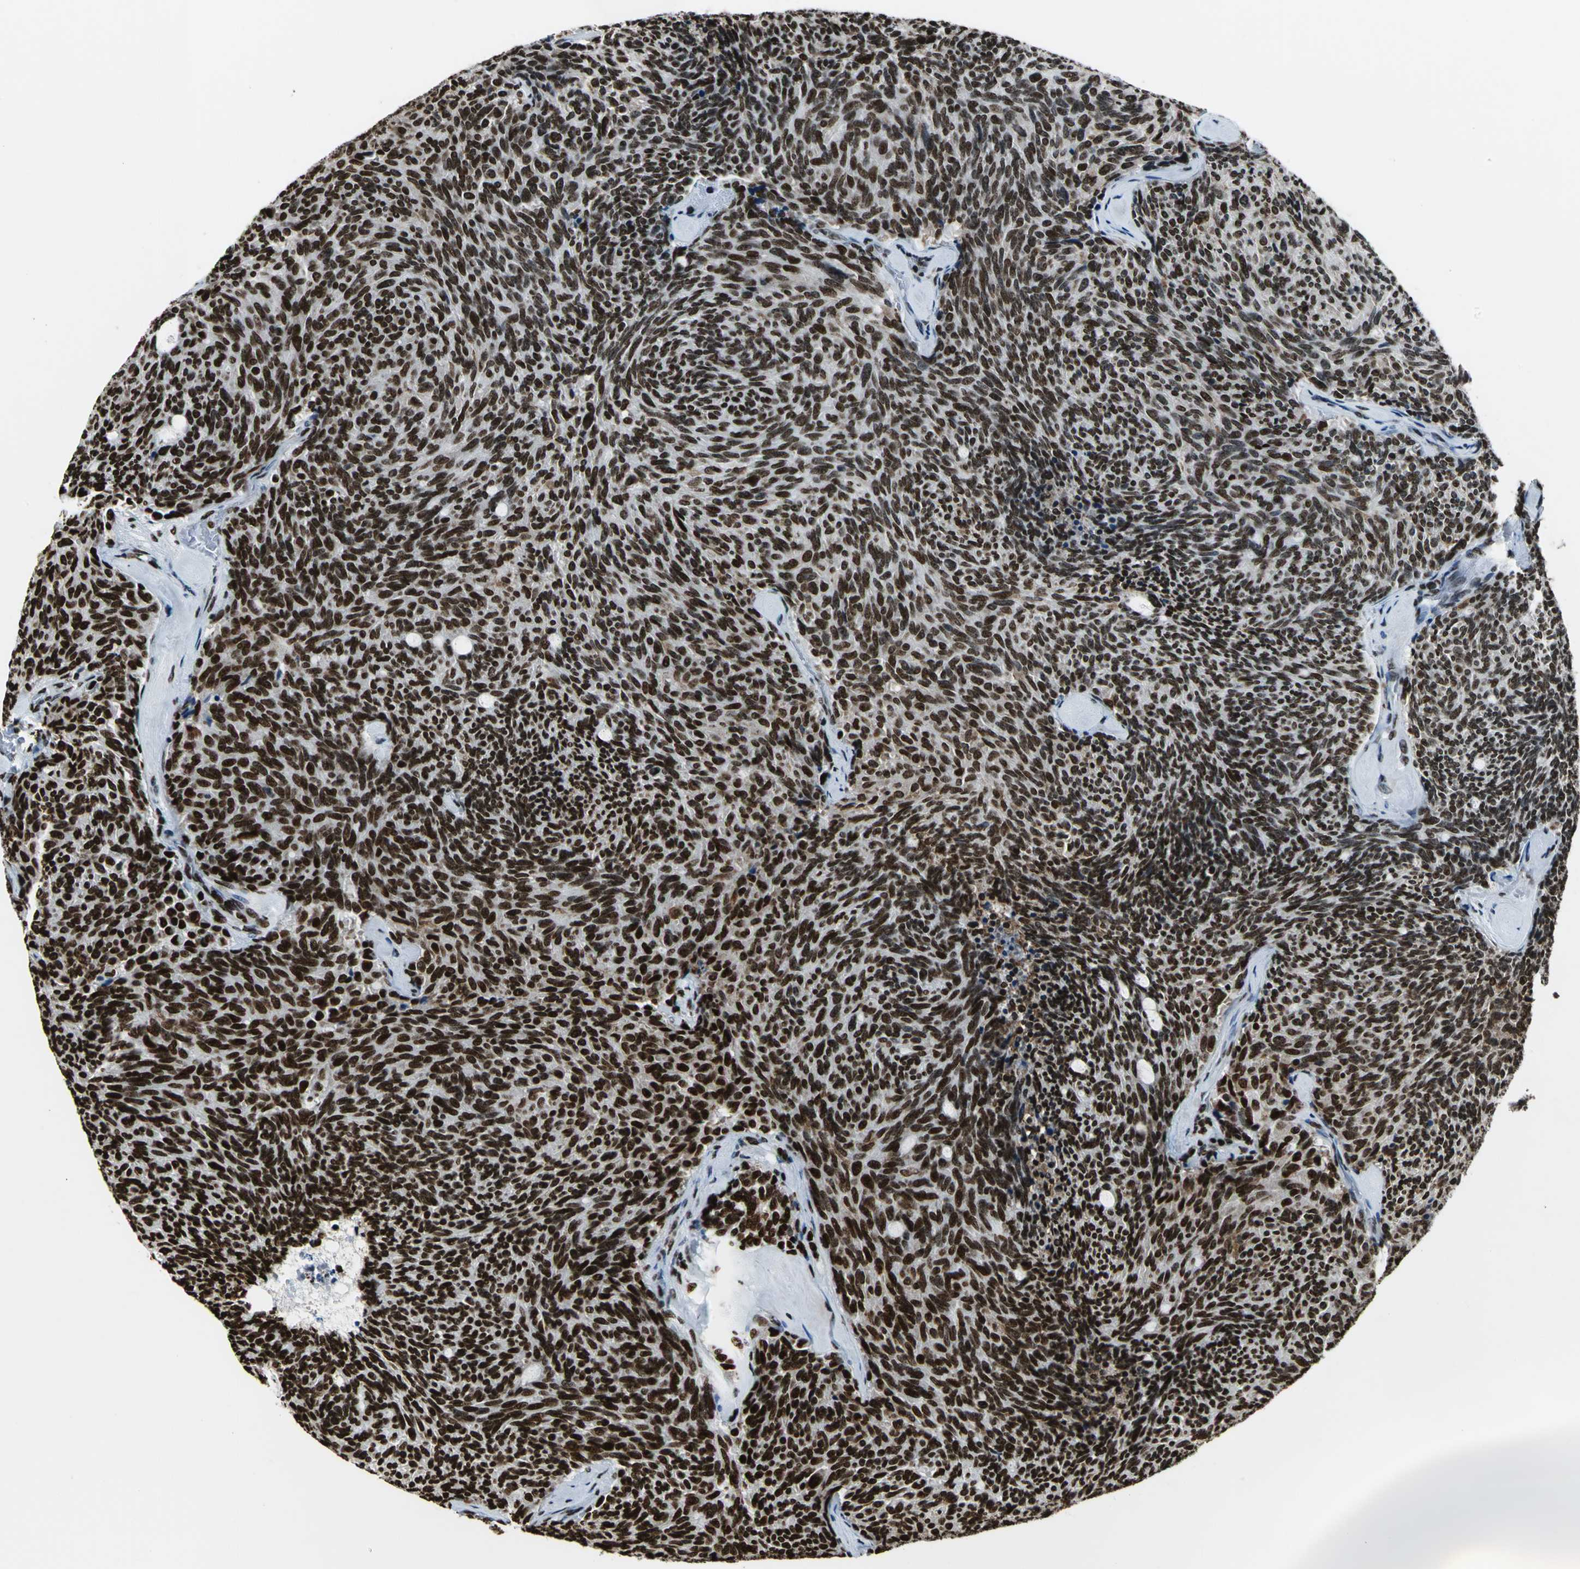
{"staining": {"intensity": "strong", "quantity": ">75%", "location": "cytoplasmic/membranous,nuclear"}, "tissue": "carcinoid", "cell_type": "Tumor cells", "image_type": "cancer", "snomed": [{"axis": "morphology", "description": "Carcinoid, malignant, NOS"}, {"axis": "topography", "description": "Pancreas"}], "caption": "A photomicrograph of human carcinoid (malignant) stained for a protein exhibits strong cytoplasmic/membranous and nuclear brown staining in tumor cells. The protein is shown in brown color, while the nuclei are stained blue.", "gene": "APEX1", "patient": {"sex": "female", "age": 54}}